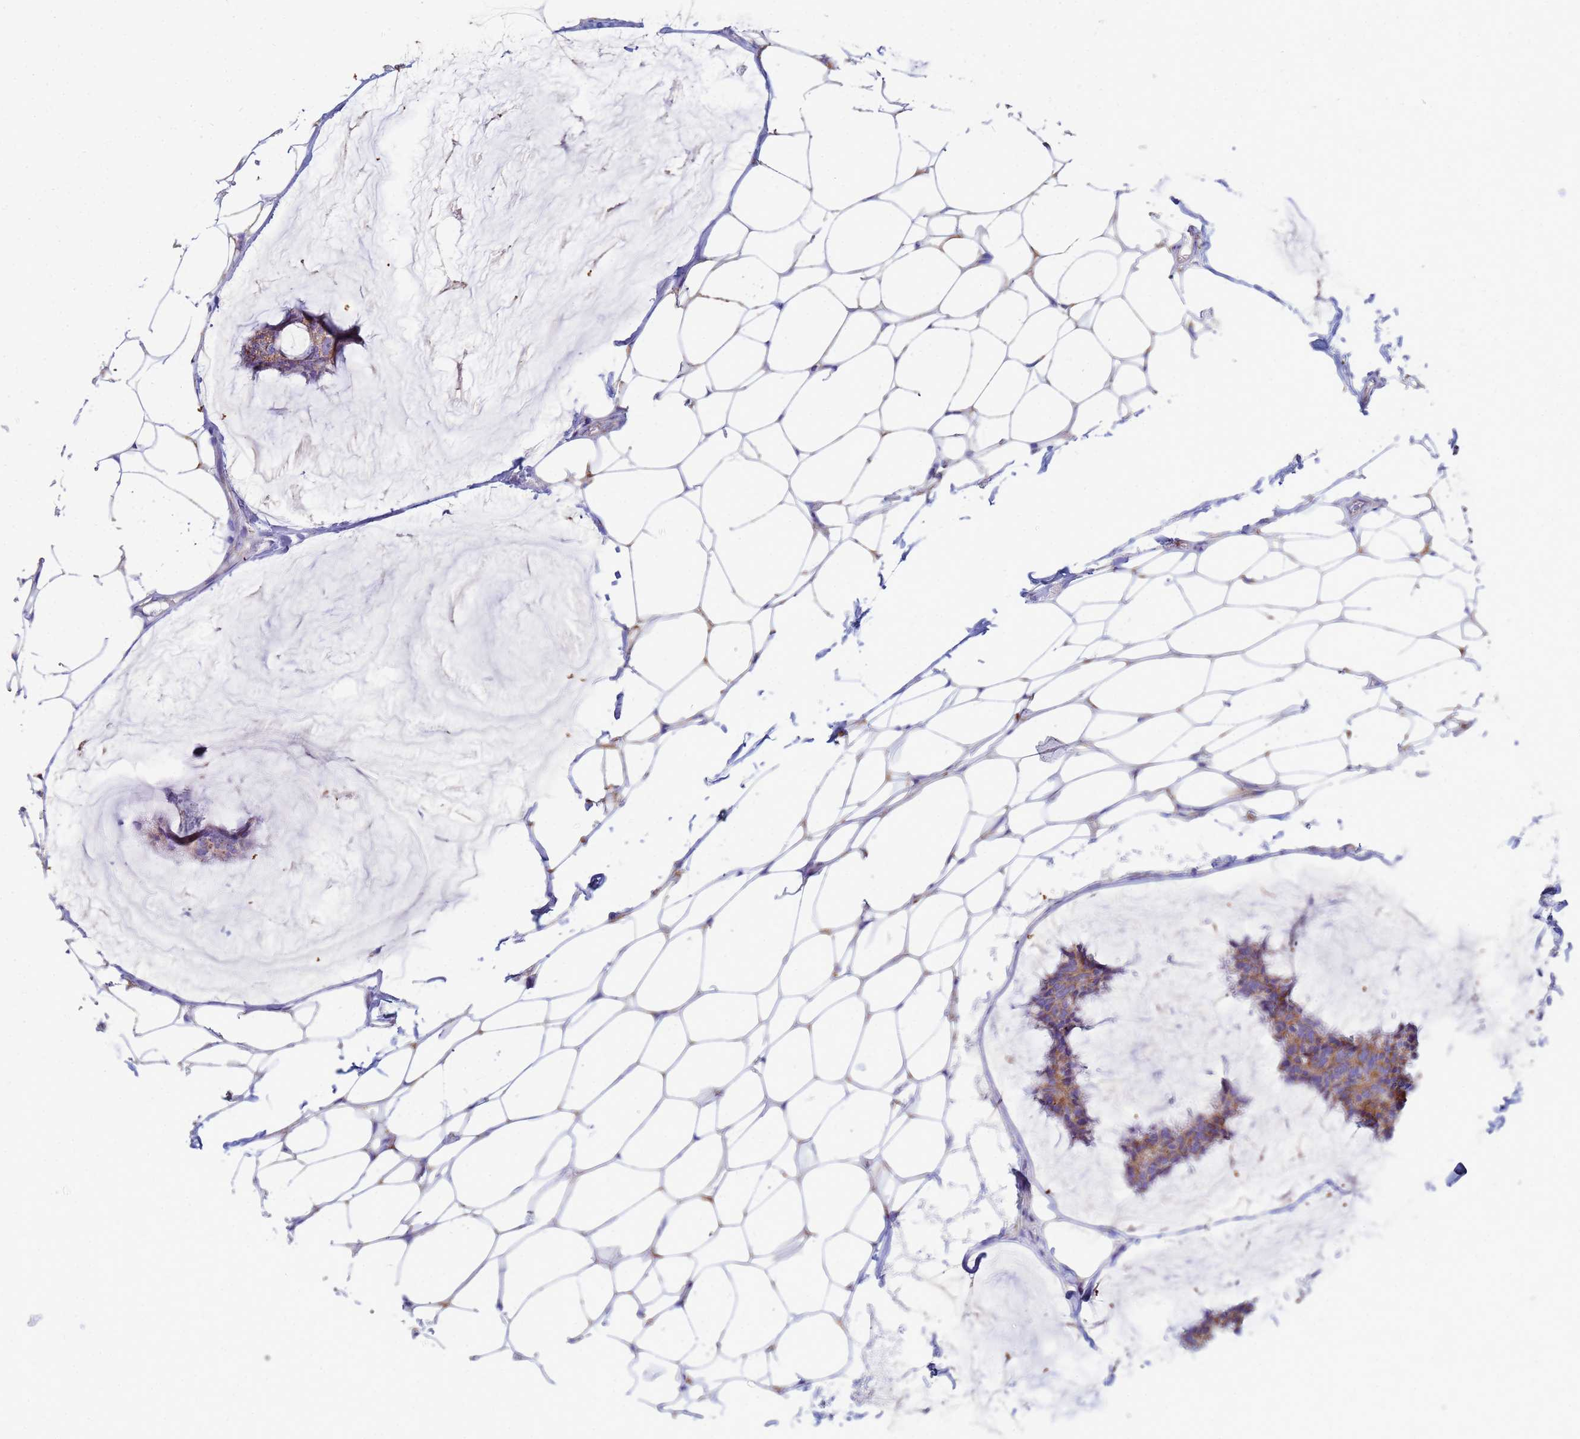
{"staining": {"intensity": "moderate", "quantity": ">75%", "location": "cytoplasmic/membranous"}, "tissue": "breast cancer", "cell_type": "Tumor cells", "image_type": "cancer", "snomed": [{"axis": "morphology", "description": "Duct carcinoma"}, {"axis": "topography", "description": "Breast"}], "caption": "A brown stain labels moderate cytoplasmic/membranous staining of a protein in human breast cancer (invasive ductal carcinoma) tumor cells.", "gene": "UQCRH", "patient": {"sex": "female", "age": 93}}